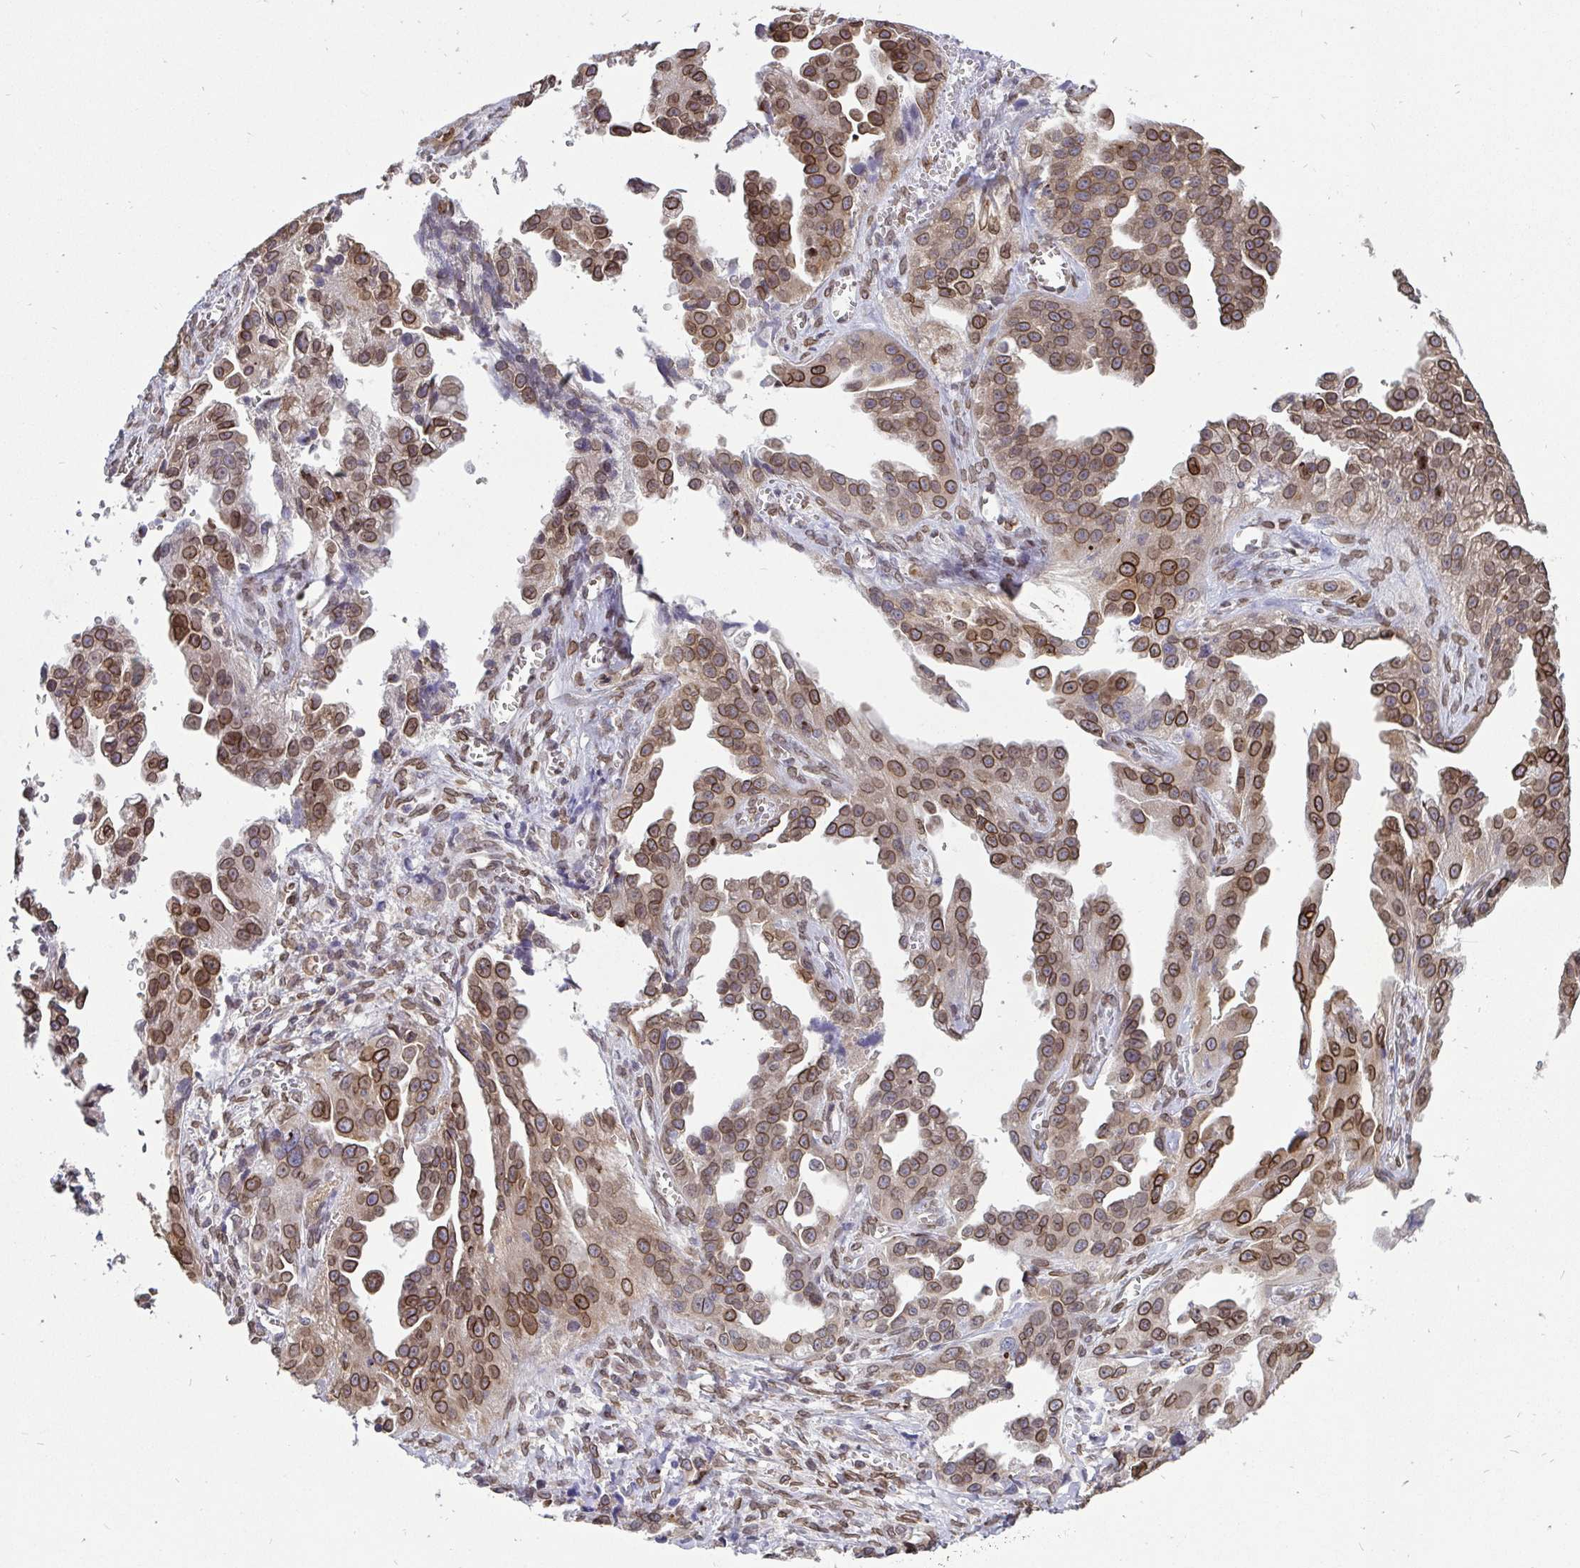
{"staining": {"intensity": "moderate", "quantity": ">75%", "location": "cytoplasmic/membranous,nuclear"}, "tissue": "ovarian cancer", "cell_type": "Tumor cells", "image_type": "cancer", "snomed": [{"axis": "morphology", "description": "Cystadenocarcinoma, serous, NOS"}, {"axis": "topography", "description": "Ovary"}], "caption": "The image exhibits immunohistochemical staining of serous cystadenocarcinoma (ovarian). There is moderate cytoplasmic/membranous and nuclear staining is appreciated in approximately >75% of tumor cells. The staining was performed using DAB (3,3'-diaminobenzidine) to visualize the protein expression in brown, while the nuclei were stained in blue with hematoxylin (Magnification: 20x).", "gene": "EMD", "patient": {"sex": "female", "age": 75}}